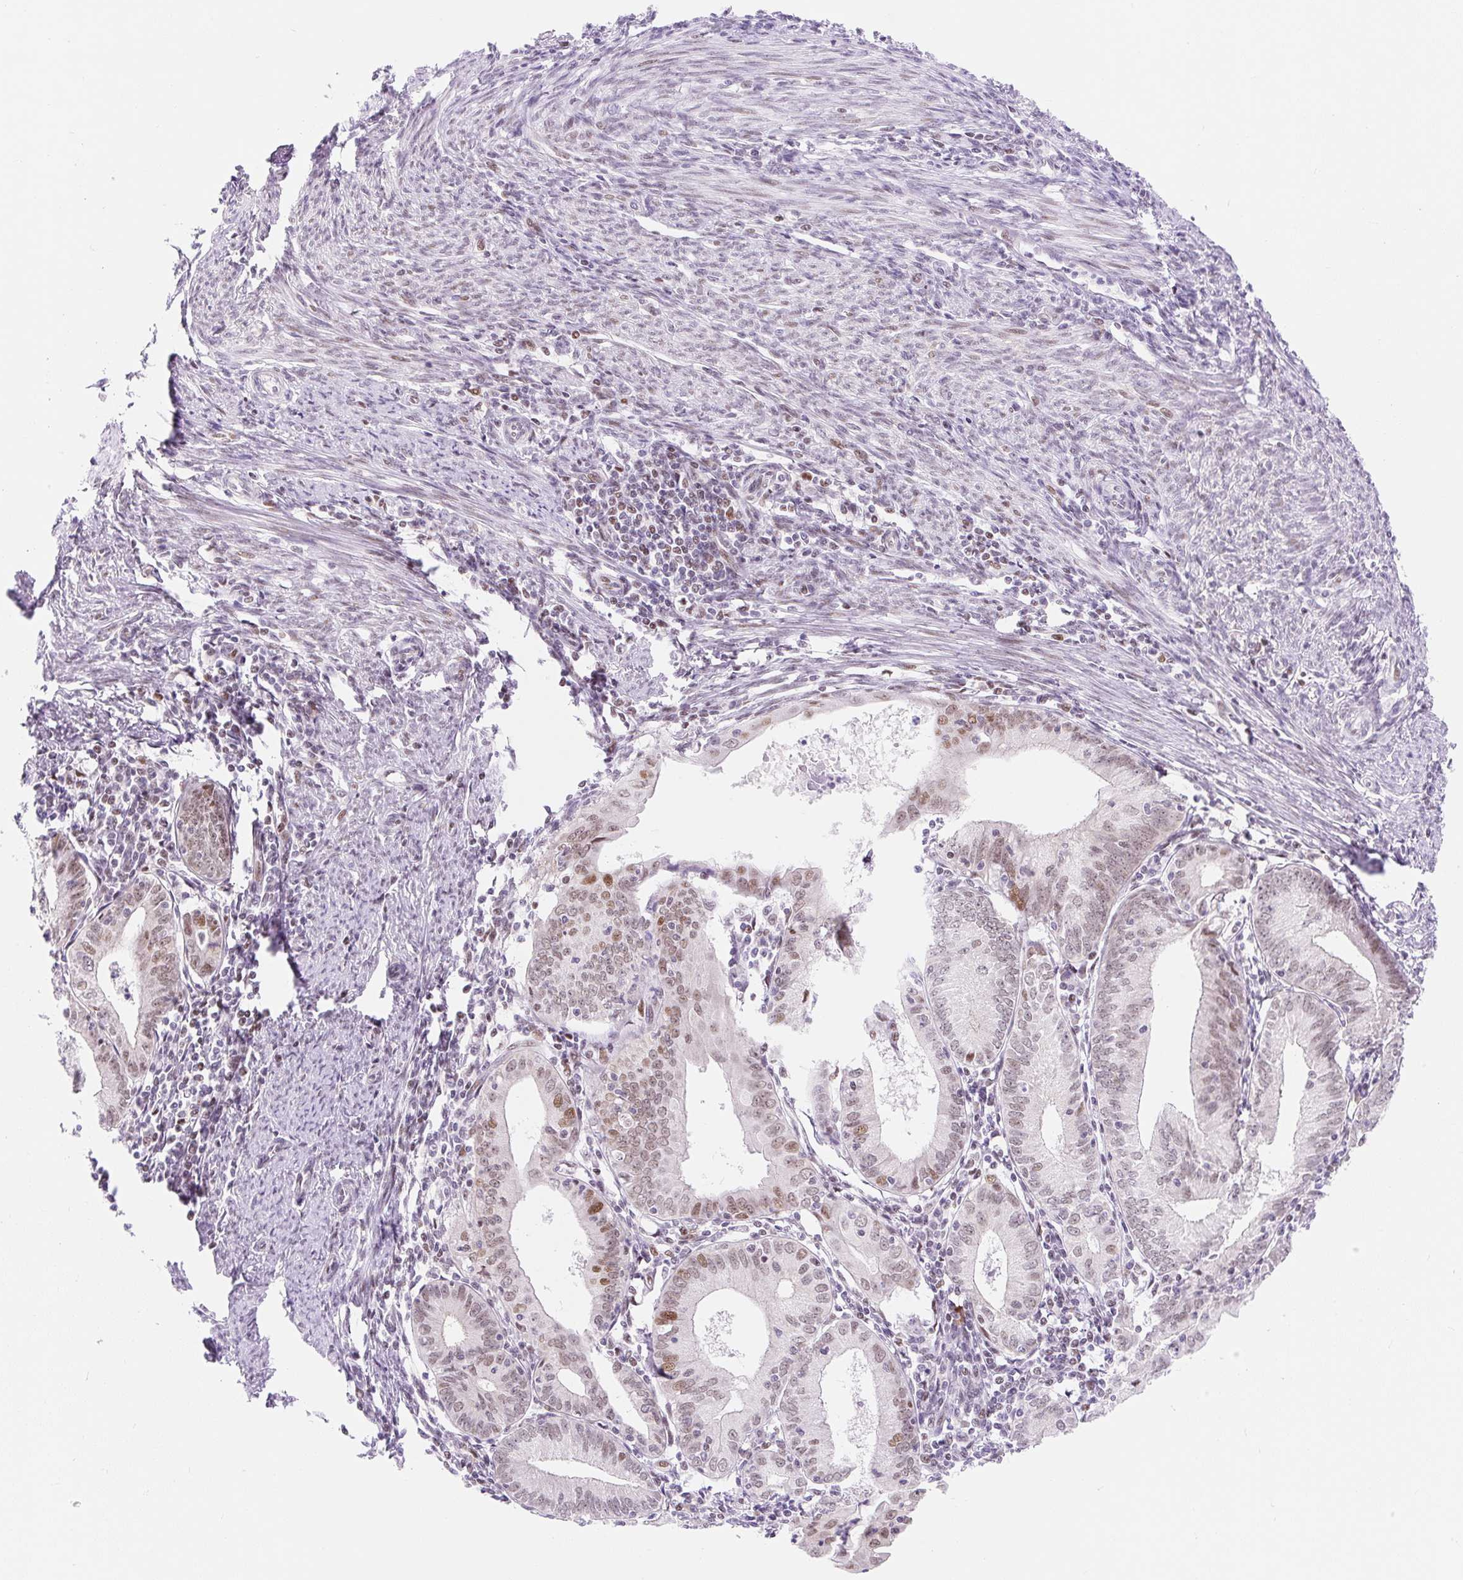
{"staining": {"intensity": "moderate", "quantity": ">75%", "location": "cytoplasmic/membranous"}, "tissue": "endometrial cancer", "cell_type": "Tumor cells", "image_type": "cancer", "snomed": [{"axis": "morphology", "description": "Adenocarcinoma, NOS"}, {"axis": "topography", "description": "Endometrium"}], "caption": "Endometrial adenocarcinoma was stained to show a protein in brown. There is medium levels of moderate cytoplasmic/membranous expression in approximately >75% of tumor cells.", "gene": "H2BW1", "patient": {"sex": "female", "age": 60}}